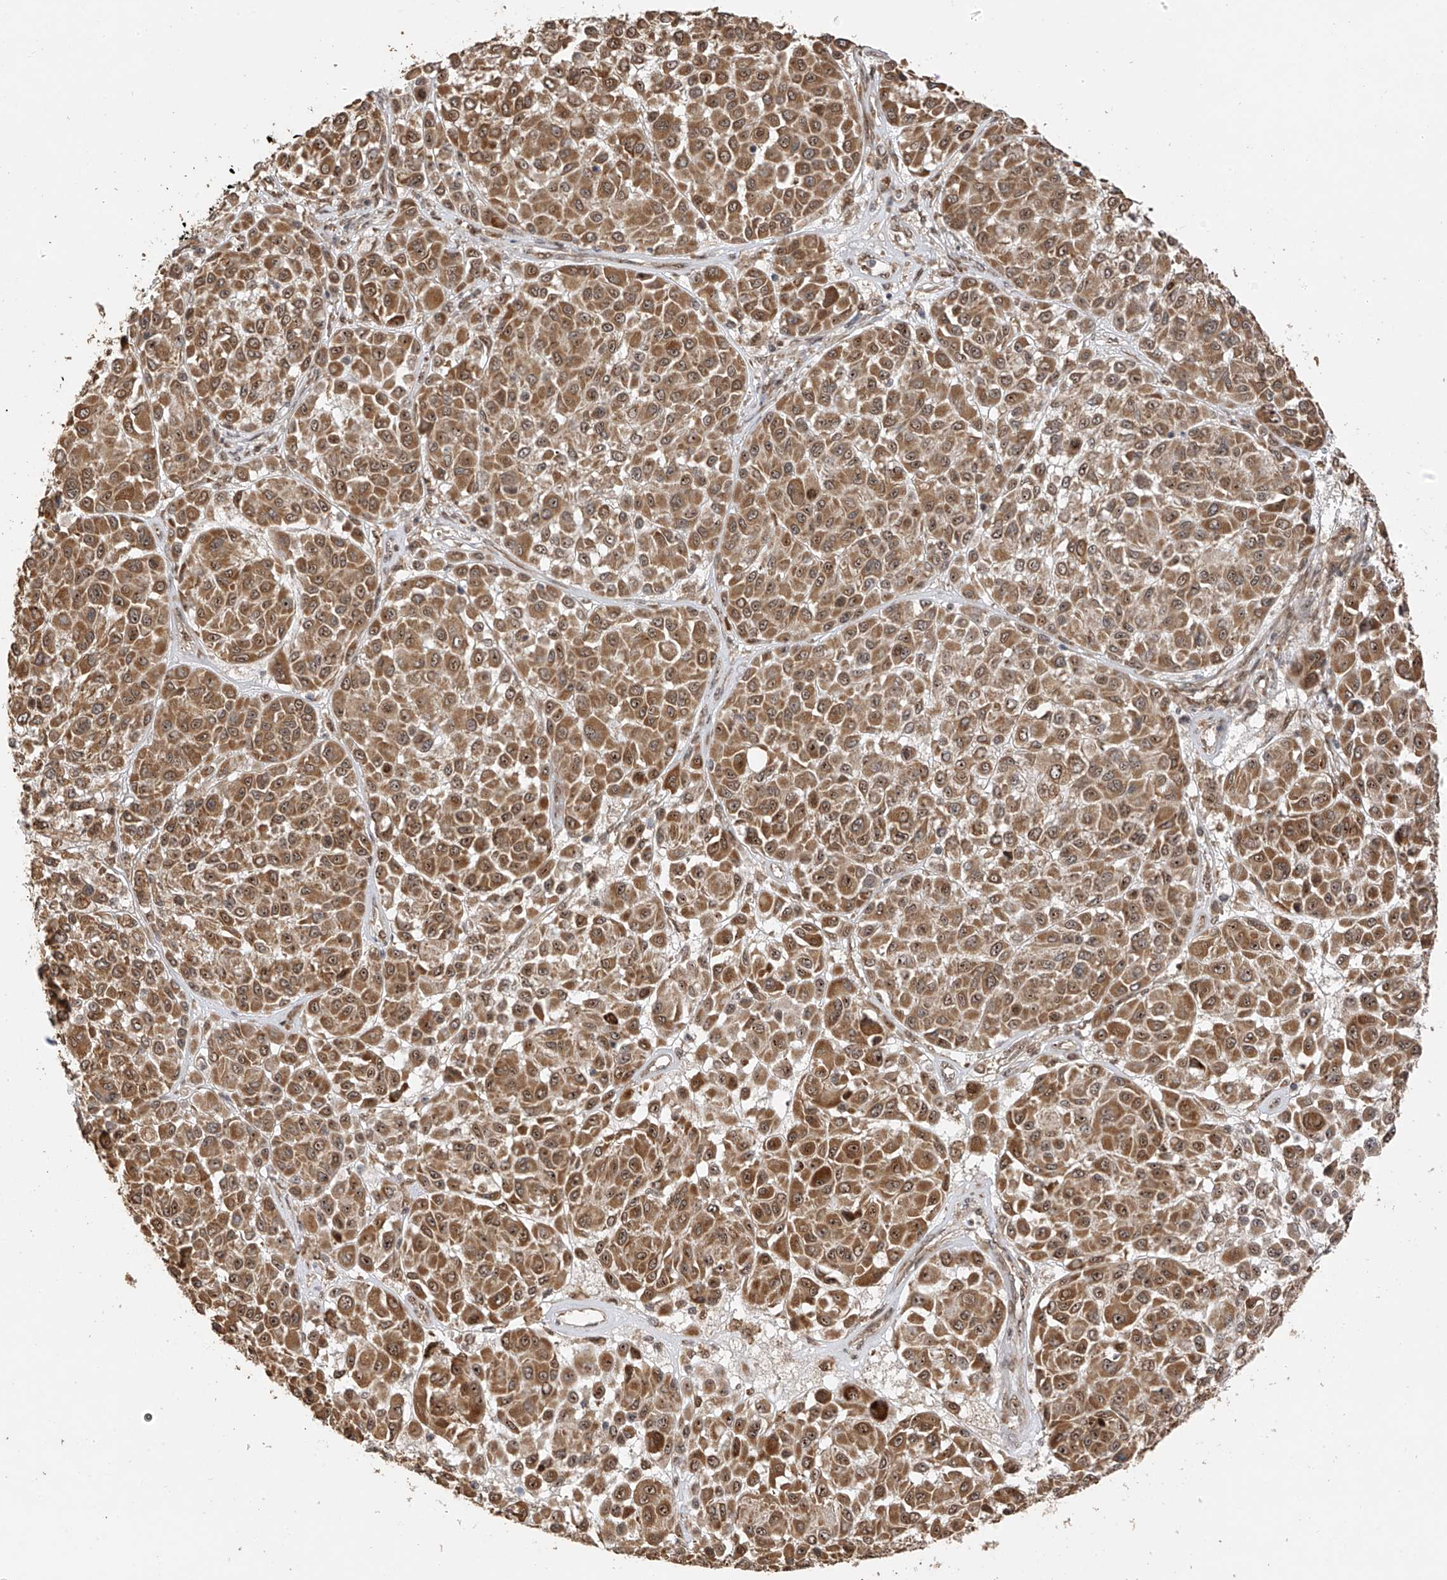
{"staining": {"intensity": "moderate", "quantity": ">75%", "location": "cytoplasmic/membranous,nuclear"}, "tissue": "melanoma", "cell_type": "Tumor cells", "image_type": "cancer", "snomed": [{"axis": "morphology", "description": "Malignant melanoma, Metastatic site"}, {"axis": "topography", "description": "Soft tissue"}], "caption": "This micrograph reveals immunohistochemistry staining of human melanoma, with medium moderate cytoplasmic/membranous and nuclear expression in about >75% of tumor cells.", "gene": "ERLEC1", "patient": {"sex": "male", "age": 41}}